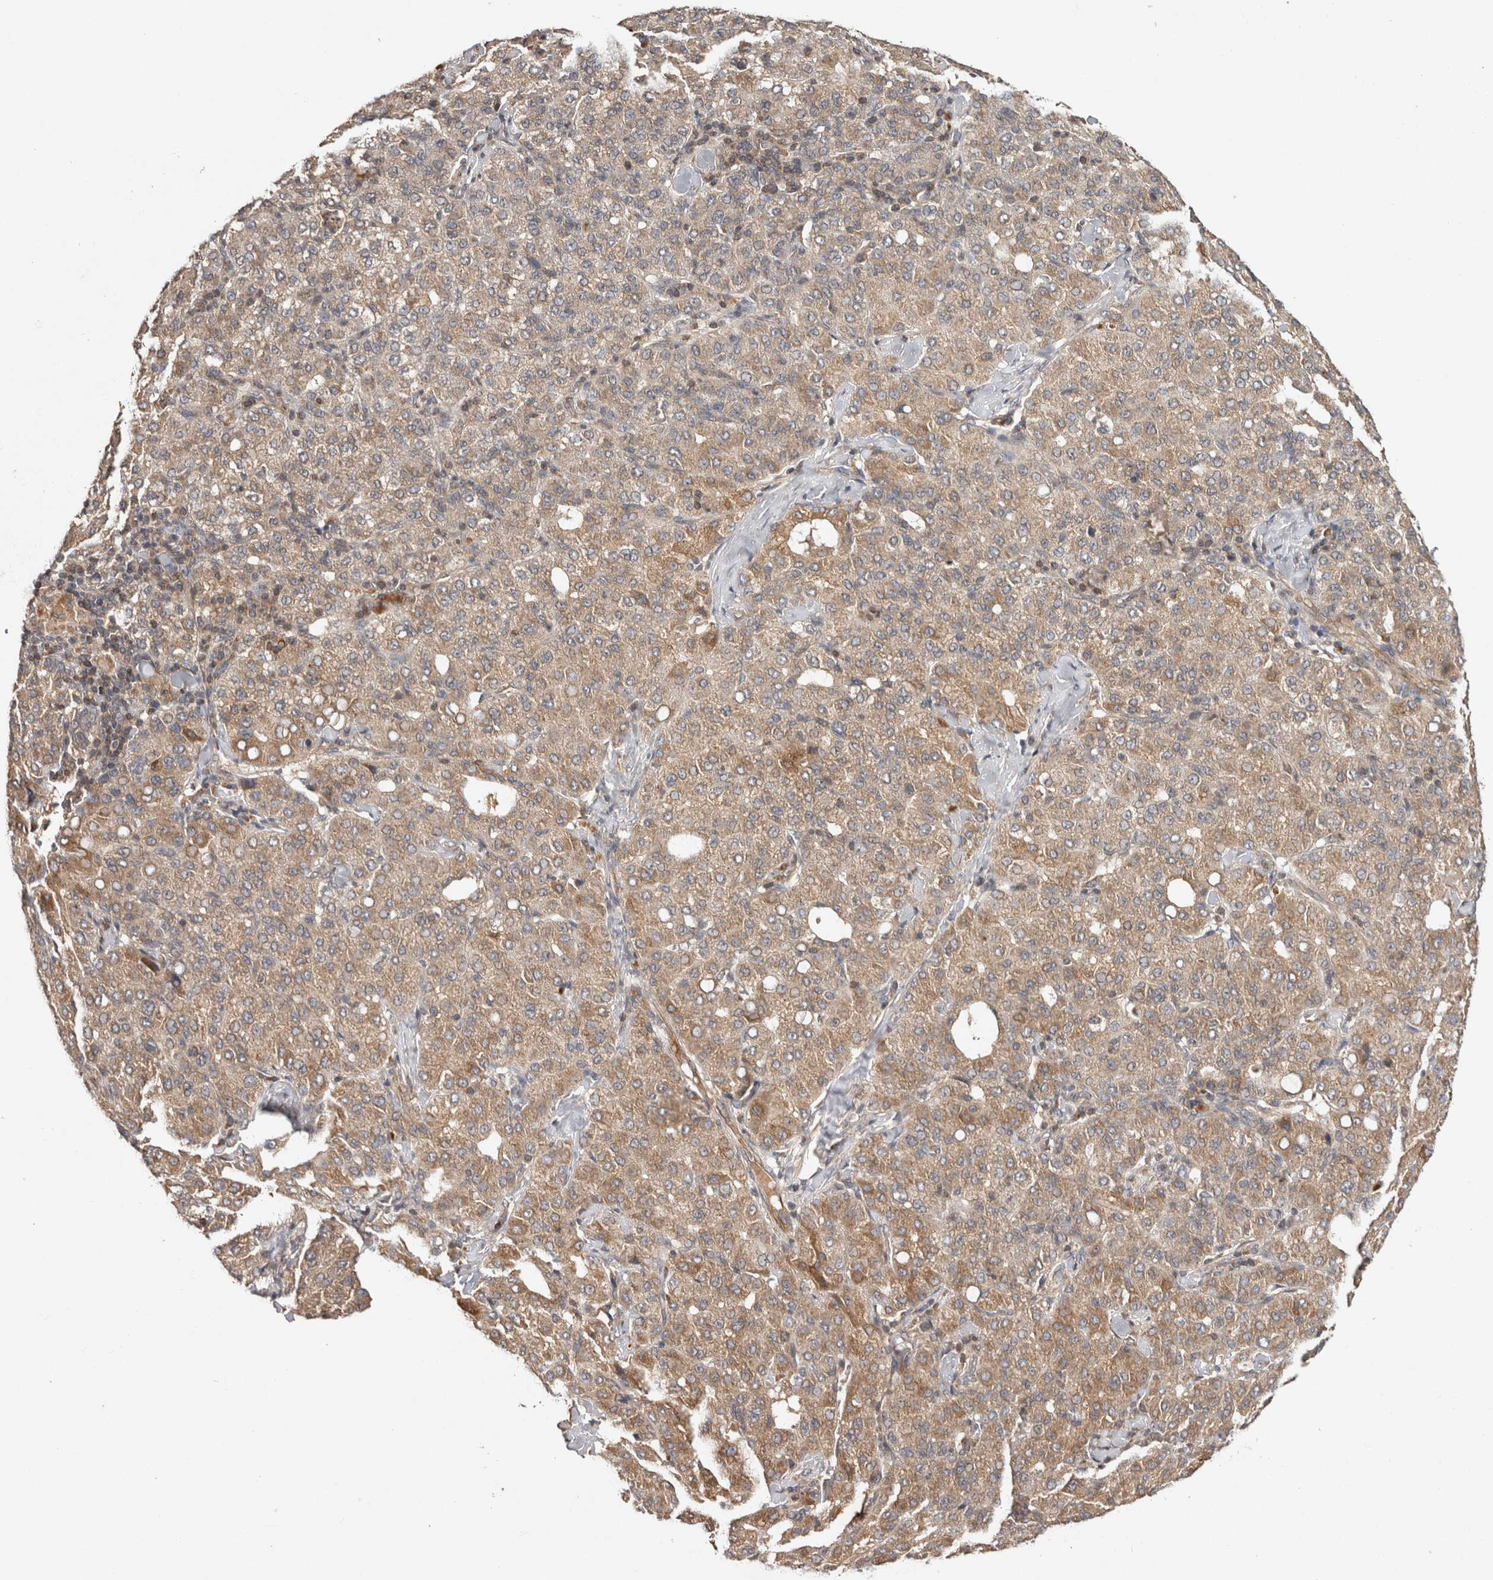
{"staining": {"intensity": "weak", "quantity": "25%-75%", "location": "cytoplasmic/membranous"}, "tissue": "liver cancer", "cell_type": "Tumor cells", "image_type": "cancer", "snomed": [{"axis": "morphology", "description": "Carcinoma, Hepatocellular, NOS"}, {"axis": "topography", "description": "Liver"}], "caption": "This micrograph shows immunohistochemistry staining of human hepatocellular carcinoma (liver), with low weak cytoplasmic/membranous staining in about 25%-75% of tumor cells.", "gene": "HMOX2", "patient": {"sex": "male", "age": 65}}